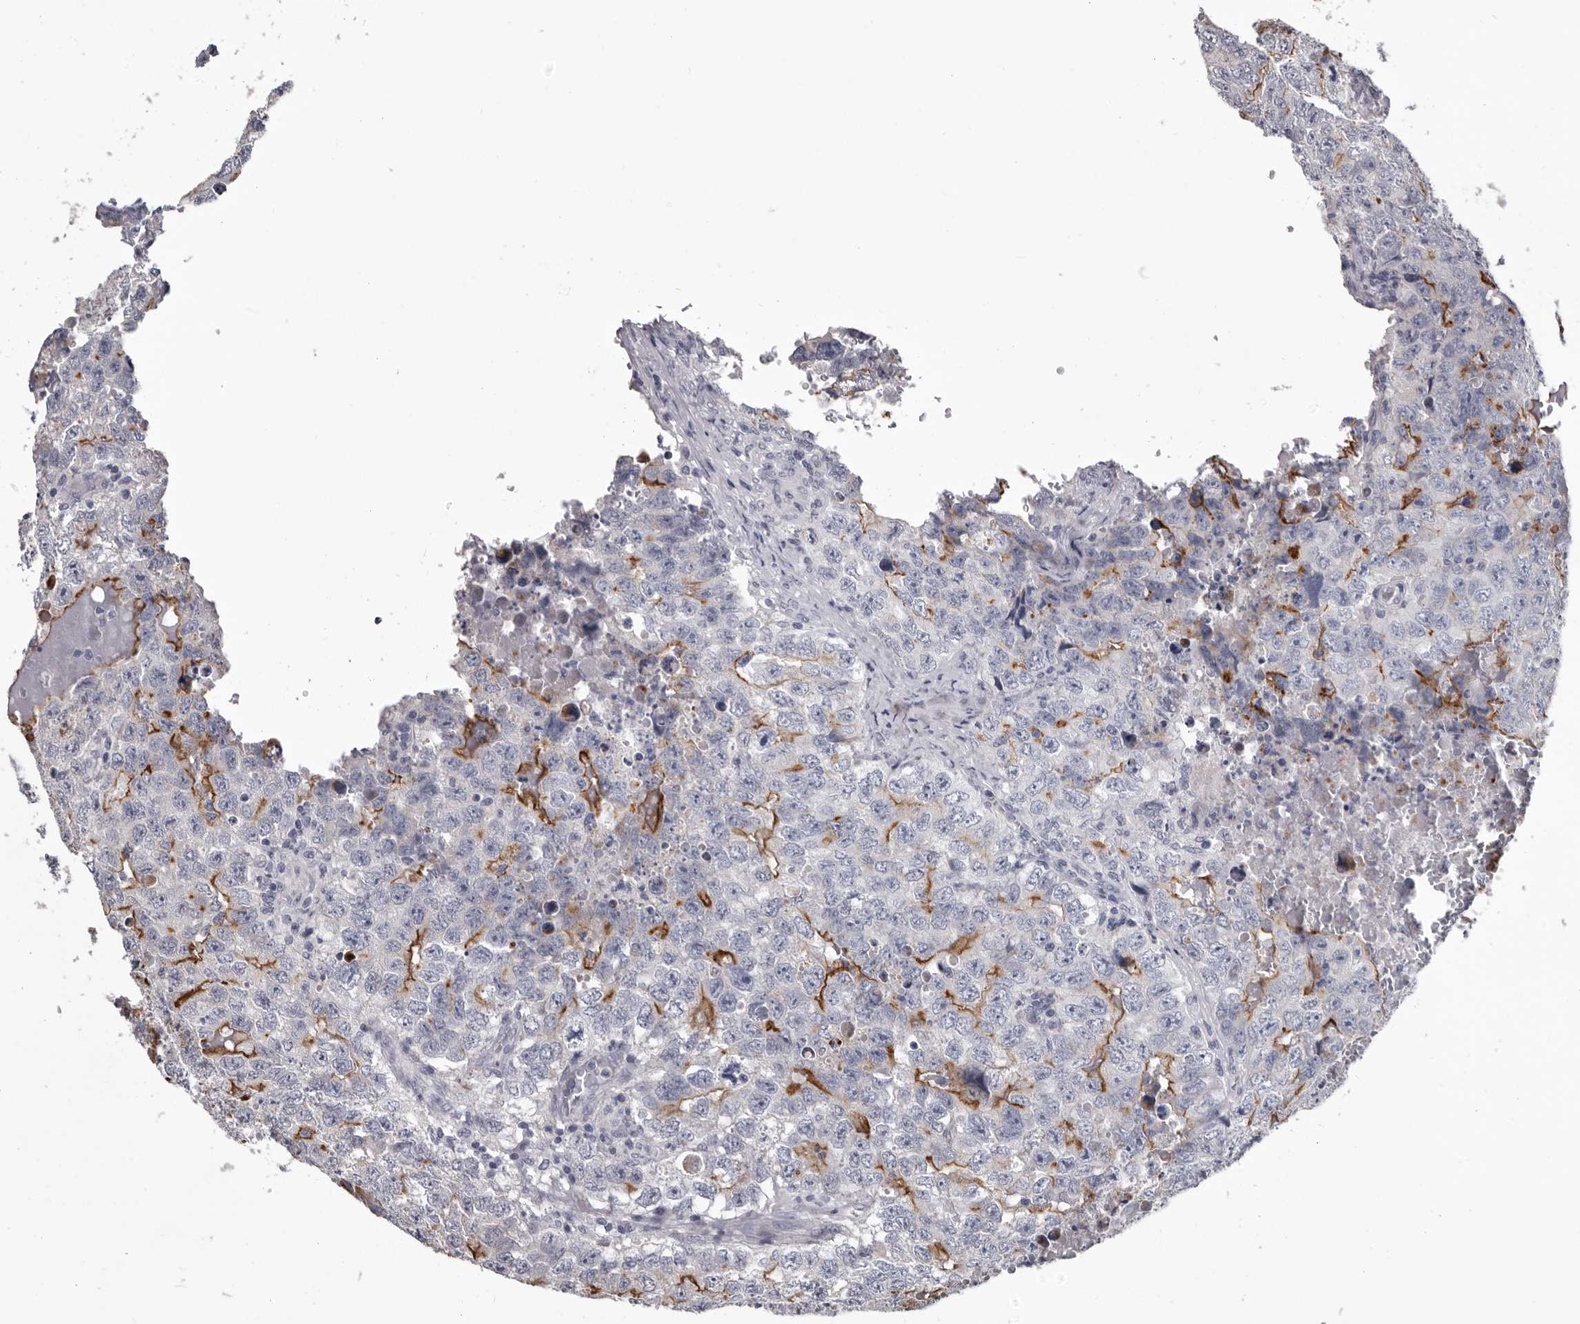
{"staining": {"intensity": "moderate", "quantity": "<25%", "location": "cytoplasmic/membranous"}, "tissue": "testis cancer", "cell_type": "Tumor cells", "image_type": "cancer", "snomed": [{"axis": "morphology", "description": "Seminoma, NOS"}, {"axis": "morphology", "description": "Carcinoma, Embryonal, NOS"}, {"axis": "topography", "description": "Testis"}], "caption": "Approximately <25% of tumor cells in testis cancer (embryonal carcinoma) show moderate cytoplasmic/membranous protein expression as visualized by brown immunohistochemical staining.", "gene": "LPAR6", "patient": {"sex": "male", "age": 43}}